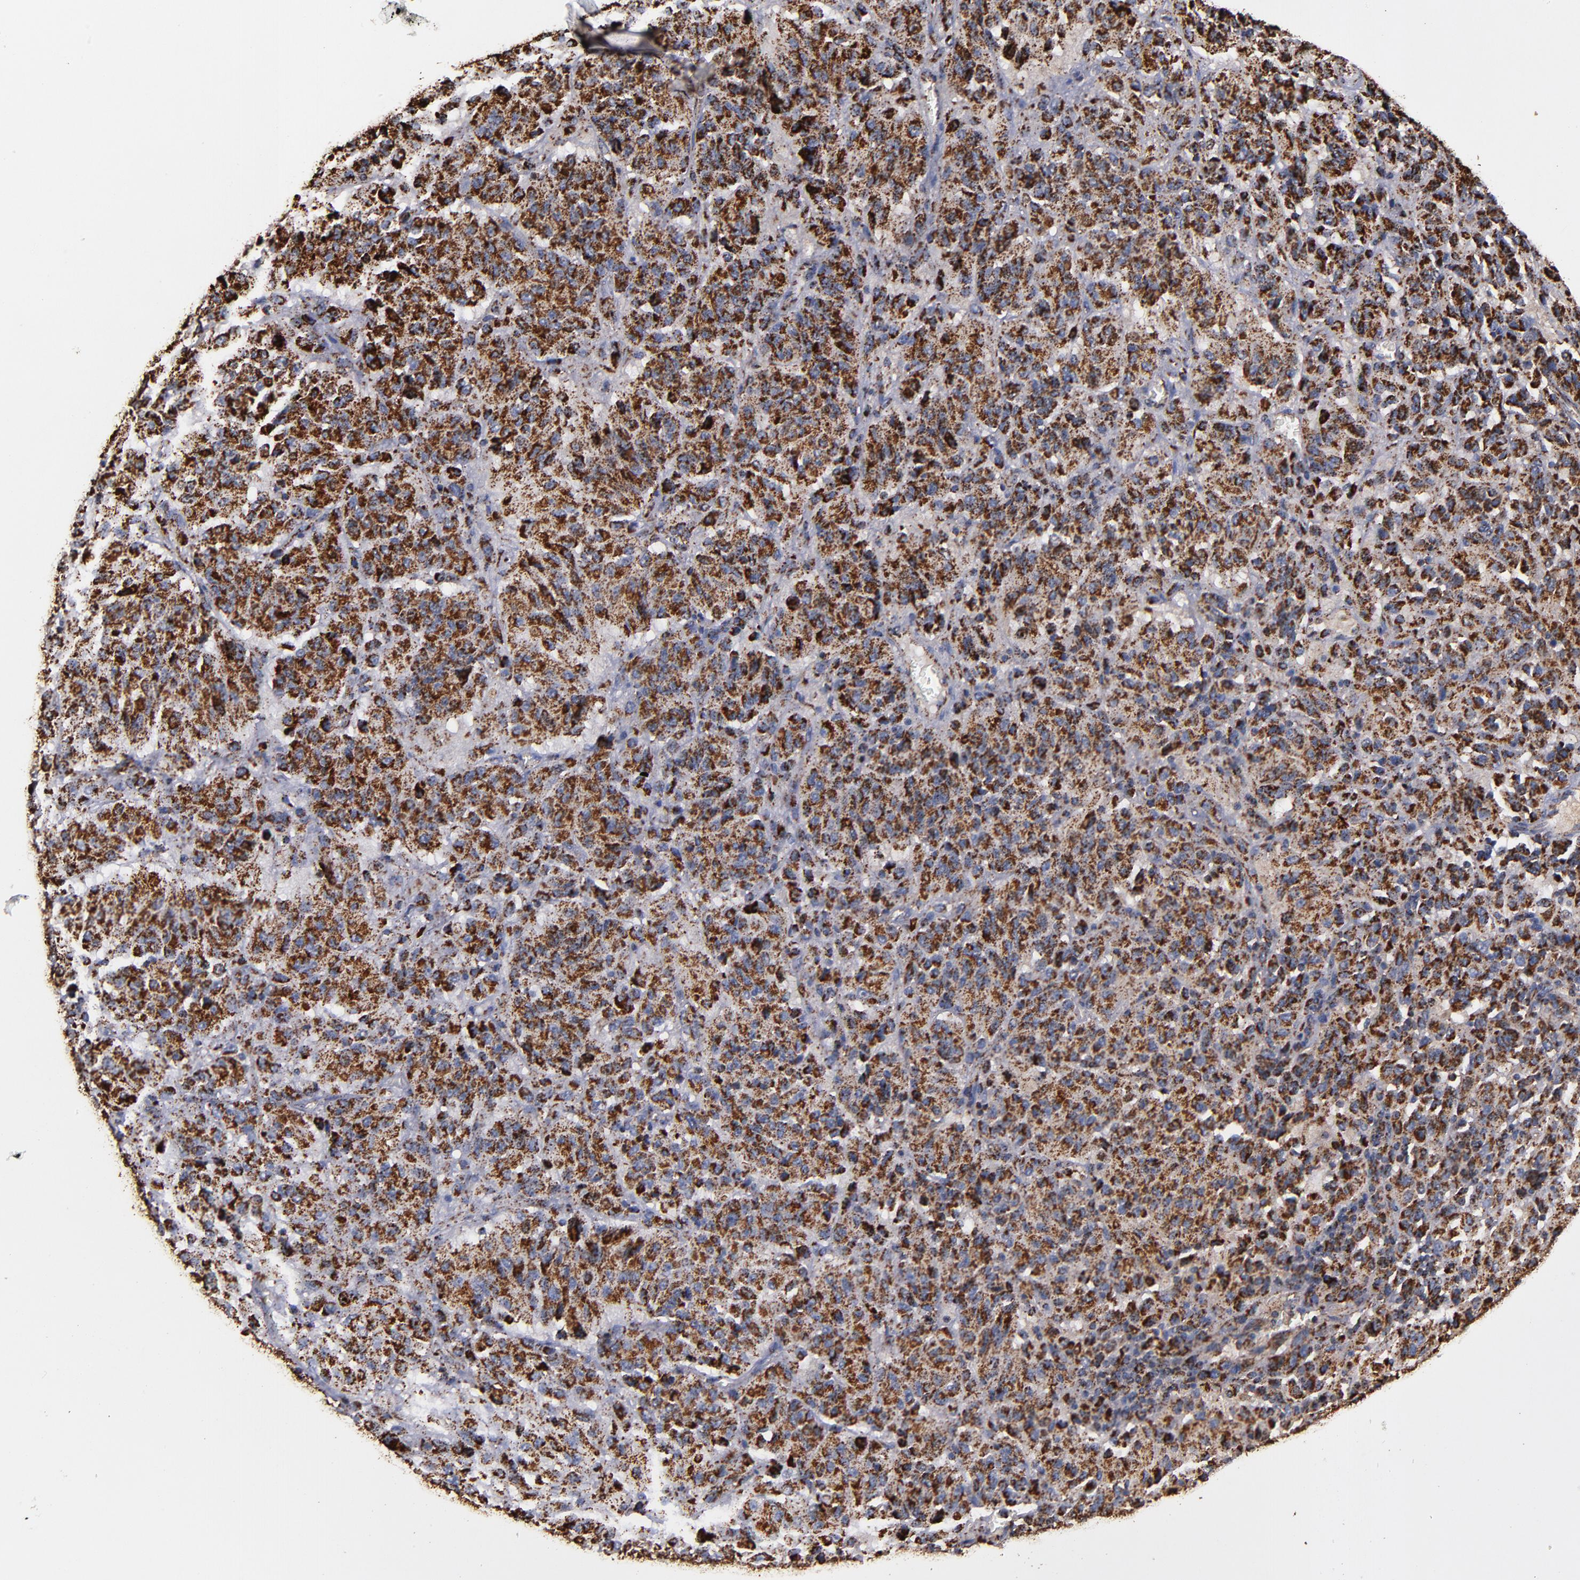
{"staining": {"intensity": "strong", "quantity": ">75%", "location": "cytoplasmic/membranous"}, "tissue": "melanoma", "cell_type": "Tumor cells", "image_type": "cancer", "snomed": [{"axis": "morphology", "description": "Malignant melanoma, Metastatic site"}, {"axis": "topography", "description": "Lung"}], "caption": "DAB (3,3'-diaminobenzidine) immunohistochemical staining of human melanoma exhibits strong cytoplasmic/membranous protein expression in approximately >75% of tumor cells.", "gene": "SOD2", "patient": {"sex": "male", "age": 64}}